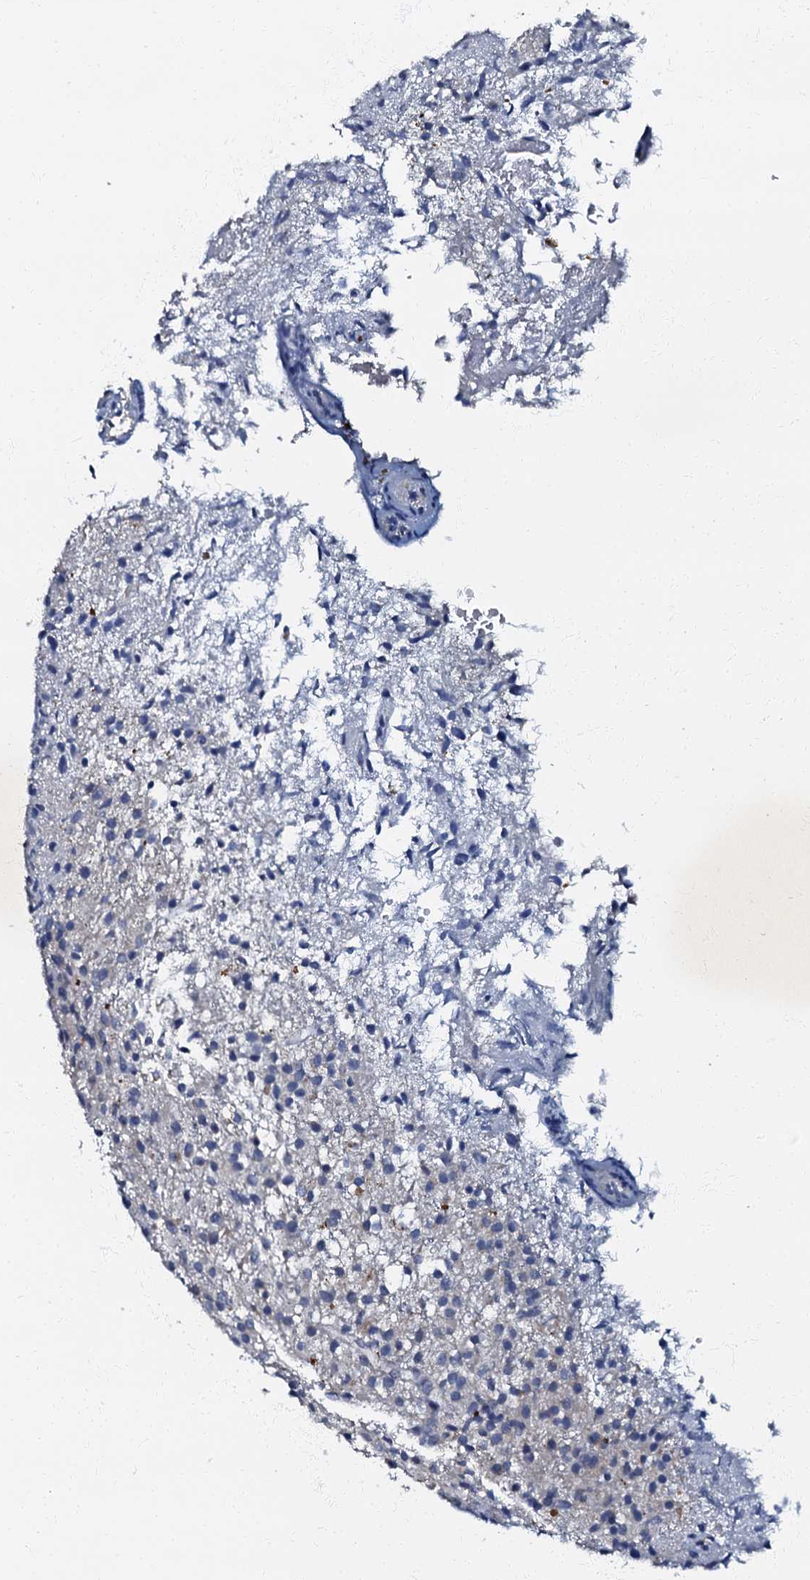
{"staining": {"intensity": "negative", "quantity": "none", "location": "none"}, "tissue": "glioma", "cell_type": "Tumor cells", "image_type": "cancer", "snomed": [{"axis": "morphology", "description": "Glioma, malignant, High grade"}, {"axis": "topography", "description": "Brain"}], "caption": "An image of glioma stained for a protein exhibits no brown staining in tumor cells. (DAB immunohistochemistry, high magnification).", "gene": "OLAH", "patient": {"sex": "female", "age": 59}}